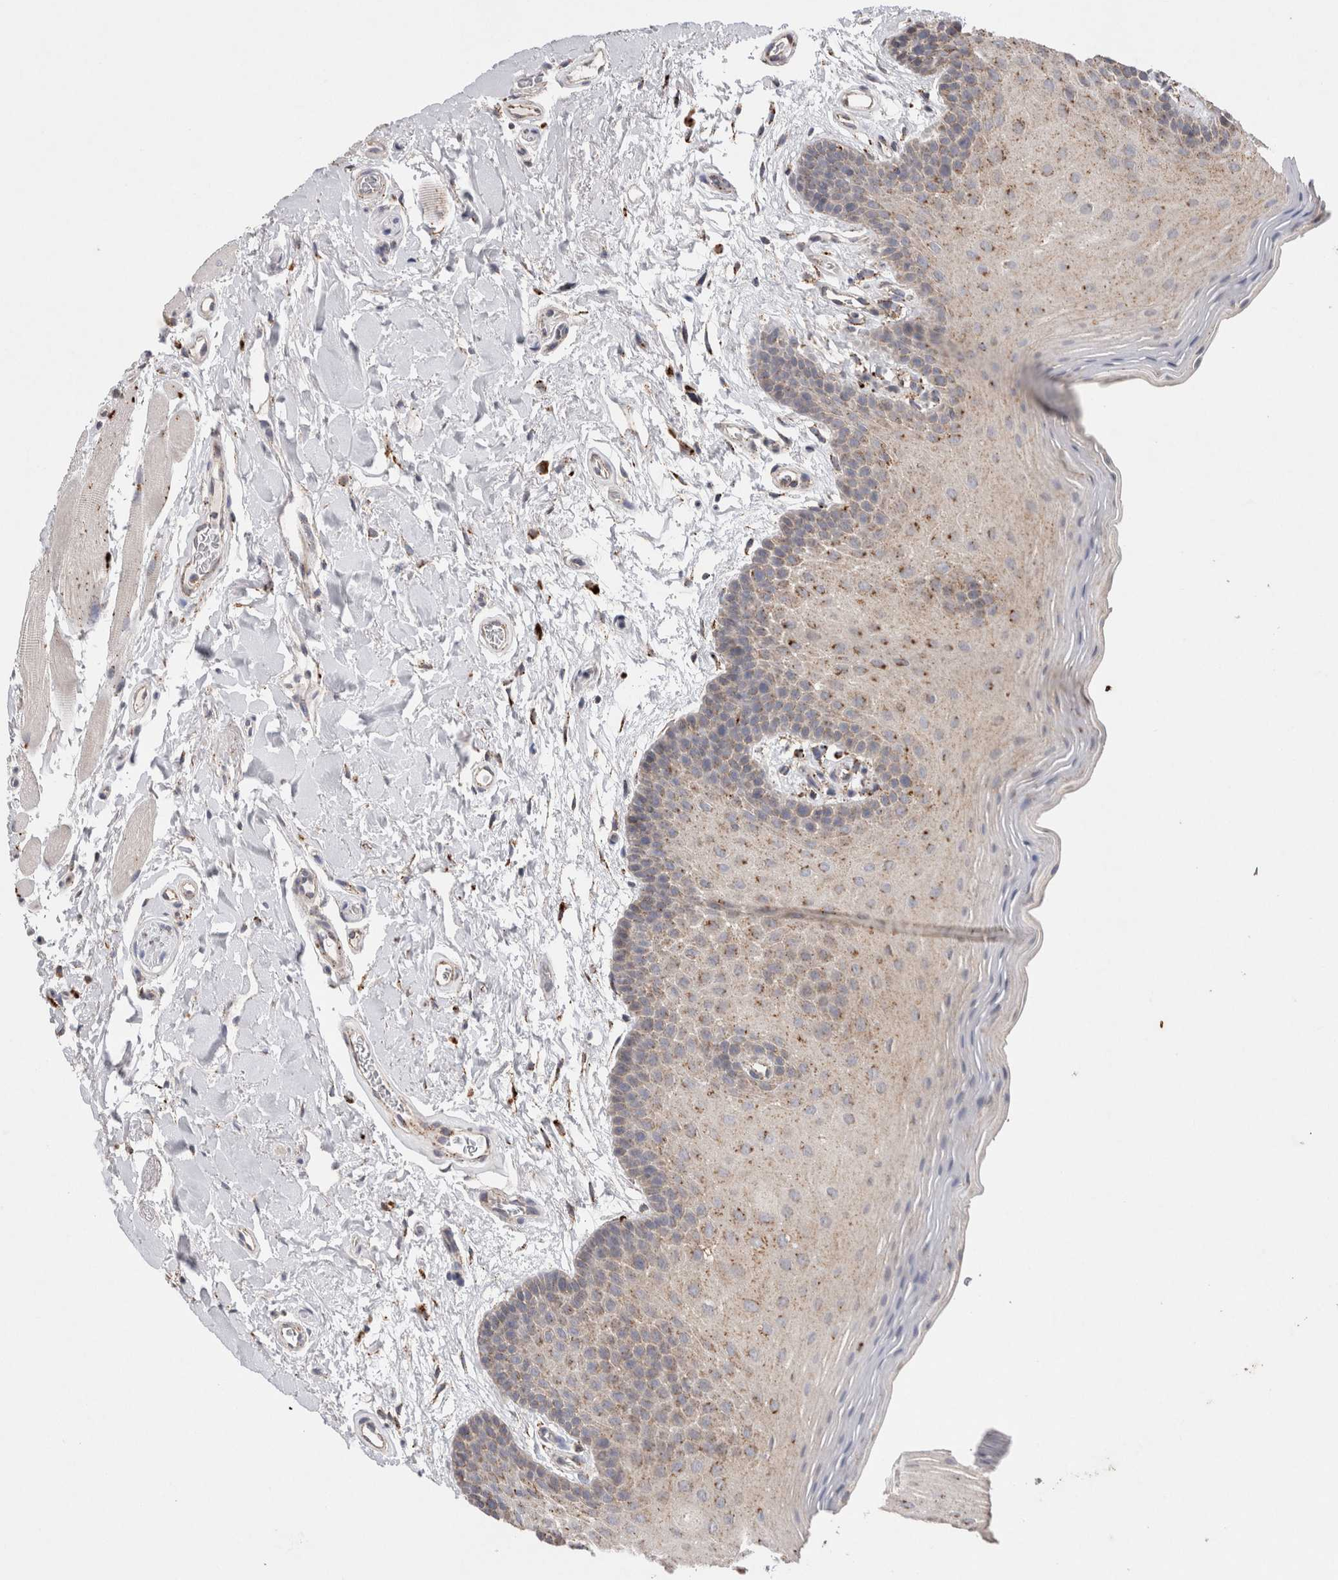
{"staining": {"intensity": "moderate", "quantity": "25%-75%", "location": "cytoplasmic/membranous"}, "tissue": "oral mucosa", "cell_type": "Squamous epithelial cells", "image_type": "normal", "snomed": [{"axis": "morphology", "description": "Normal tissue, NOS"}, {"axis": "topography", "description": "Oral tissue"}], "caption": "The photomicrograph reveals a brown stain indicating the presence of a protein in the cytoplasmic/membranous of squamous epithelial cells in oral mucosa. (brown staining indicates protein expression, while blue staining denotes nuclei).", "gene": "CTSA", "patient": {"sex": "male", "age": 62}}